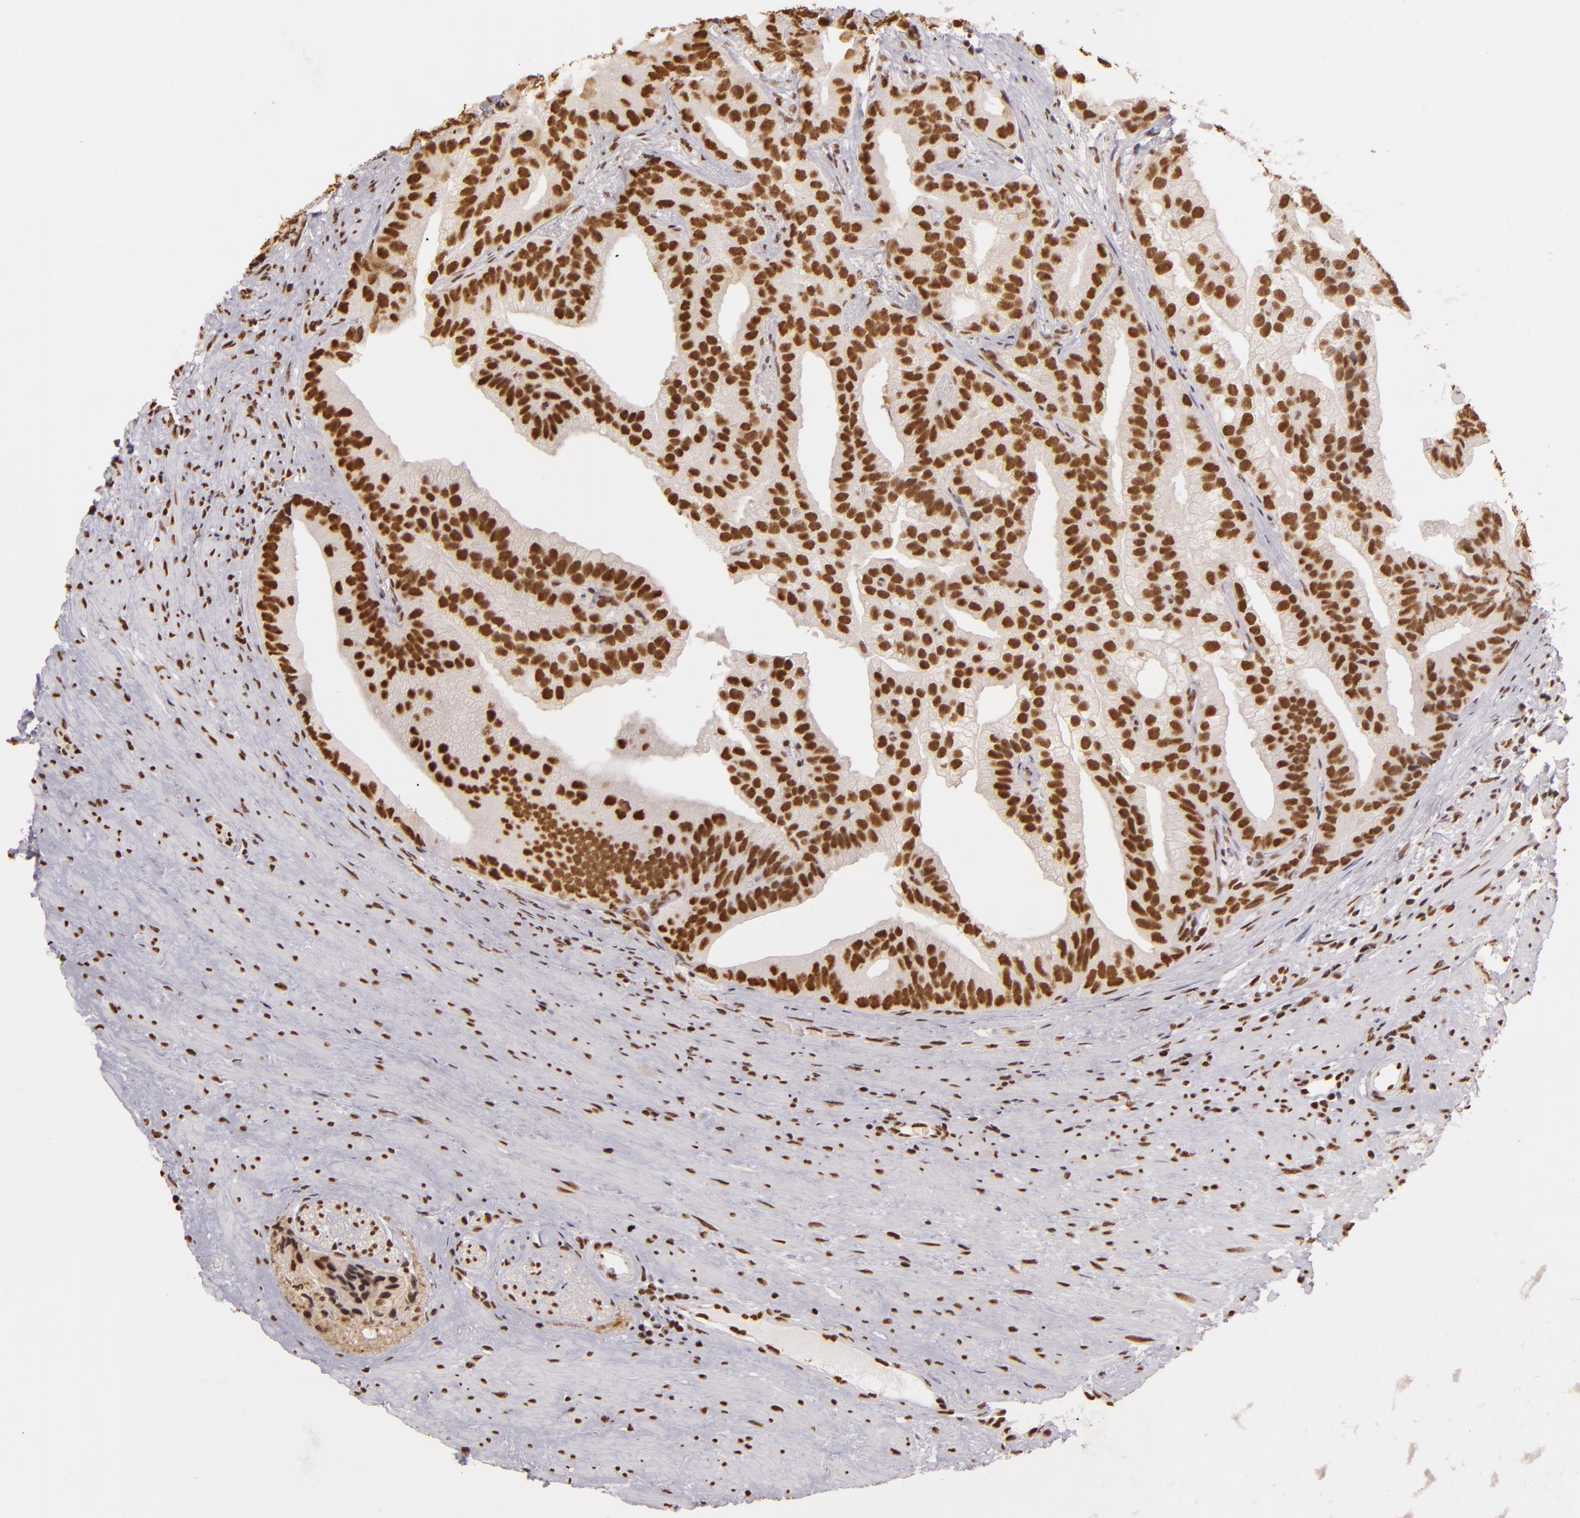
{"staining": {"intensity": "strong", "quantity": ">75%", "location": "nuclear"}, "tissue": "prostate cancer", "cell_type": "Tumor cells", "image_type": "cancer", "snomed": [{"axis": "morphology", "description": "Adenocarcinoma, Low grade"}, {"axis": "topography", "description": "Prostate"}], "caption": "An IHC photomicrograph of neoplastic tissue is shown. Protein staining in brown shows strong nuclear positivity in prostate cancer (low-grade adenocarcinoma) within tumor cells. The staining was performed using DAB, with brown indicating positive protein expression. Nuclei are stained blue with hematoxylin.", "gene": "PAPOLA", "patient": {"sex": "male", "age": 71}}